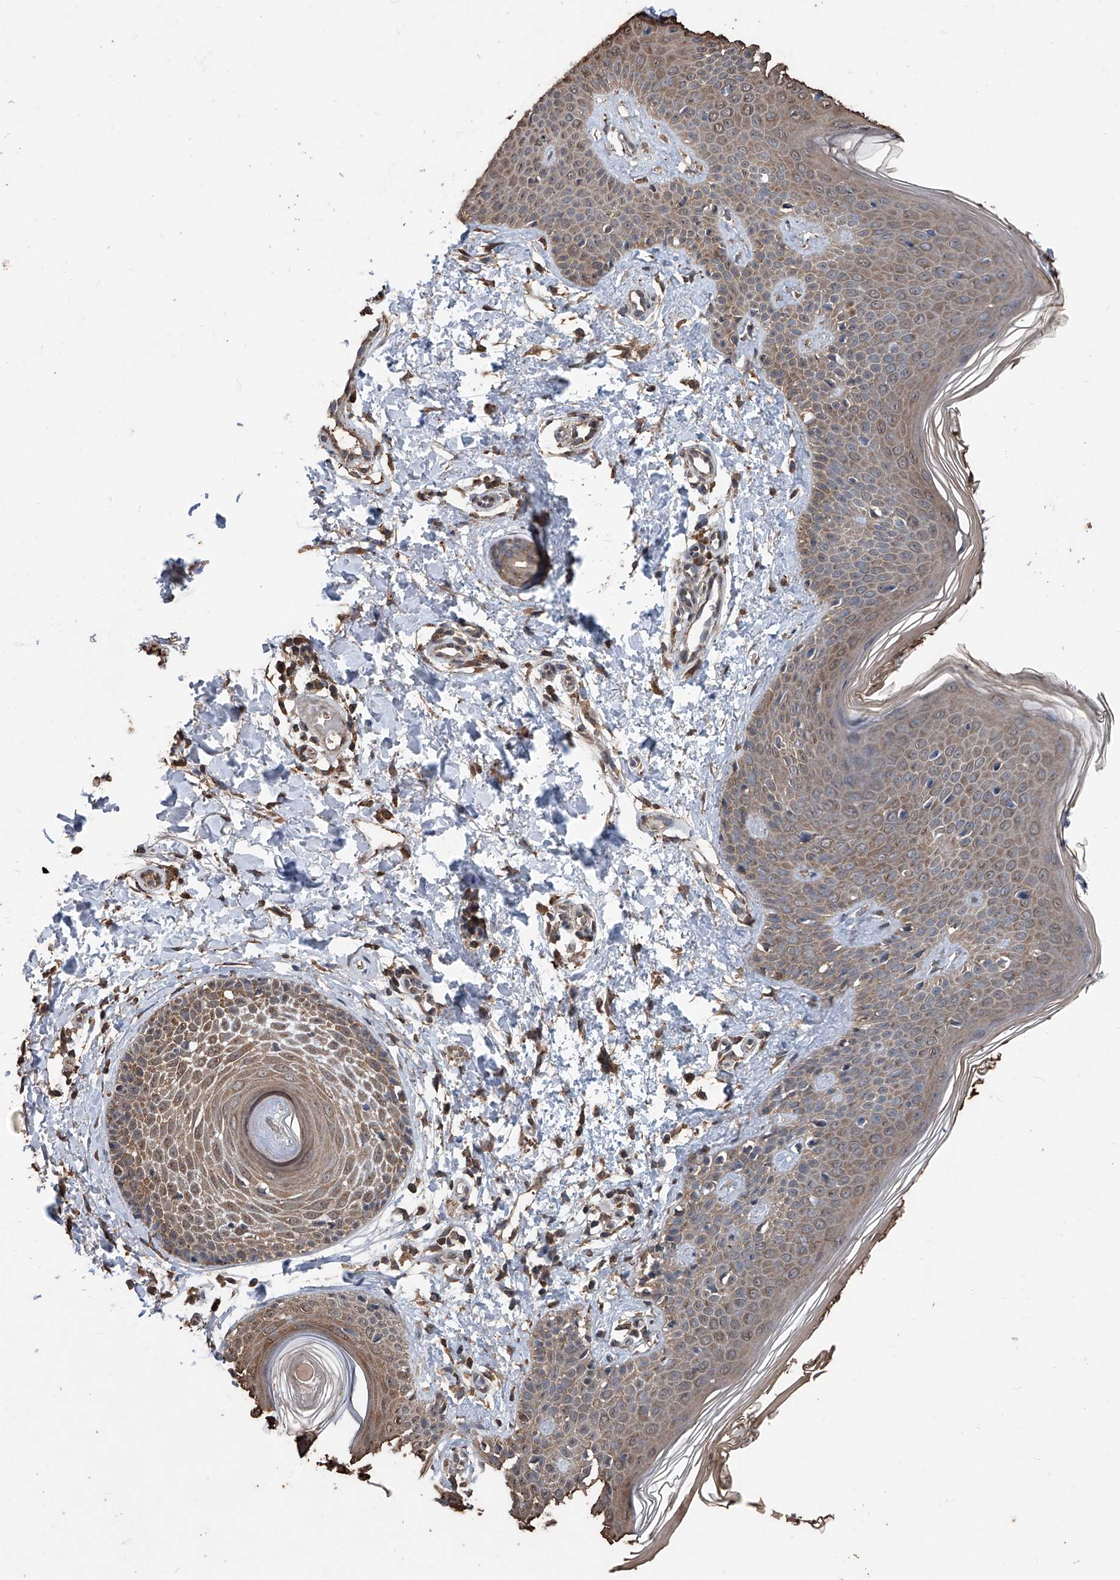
{"staining": {"intensity": "moderate", "quantity": ">75%", "location": "cytoplasmic/membranous"}, "tissue": "skin", "cell_type": "Fibroblasts", "image_type": "normal", "snomed": [{"axis": "morphology", "description": "Normal tissue, NOS"}, {"axis": "topography", "description": "Skin"}], "caption": "High-magnification brightfield microscopy of unremarkable skin stained with DAB (3,3'-diaminobenzidine) (brown) and counterstained with hematoxylin (blue). fibroblasts exhibit moderate cytoplasmic/membranous positivity is present in approximately>75% of cells.", "gene": "STARD7", "patient": {"sex": "male", "age": 37}}